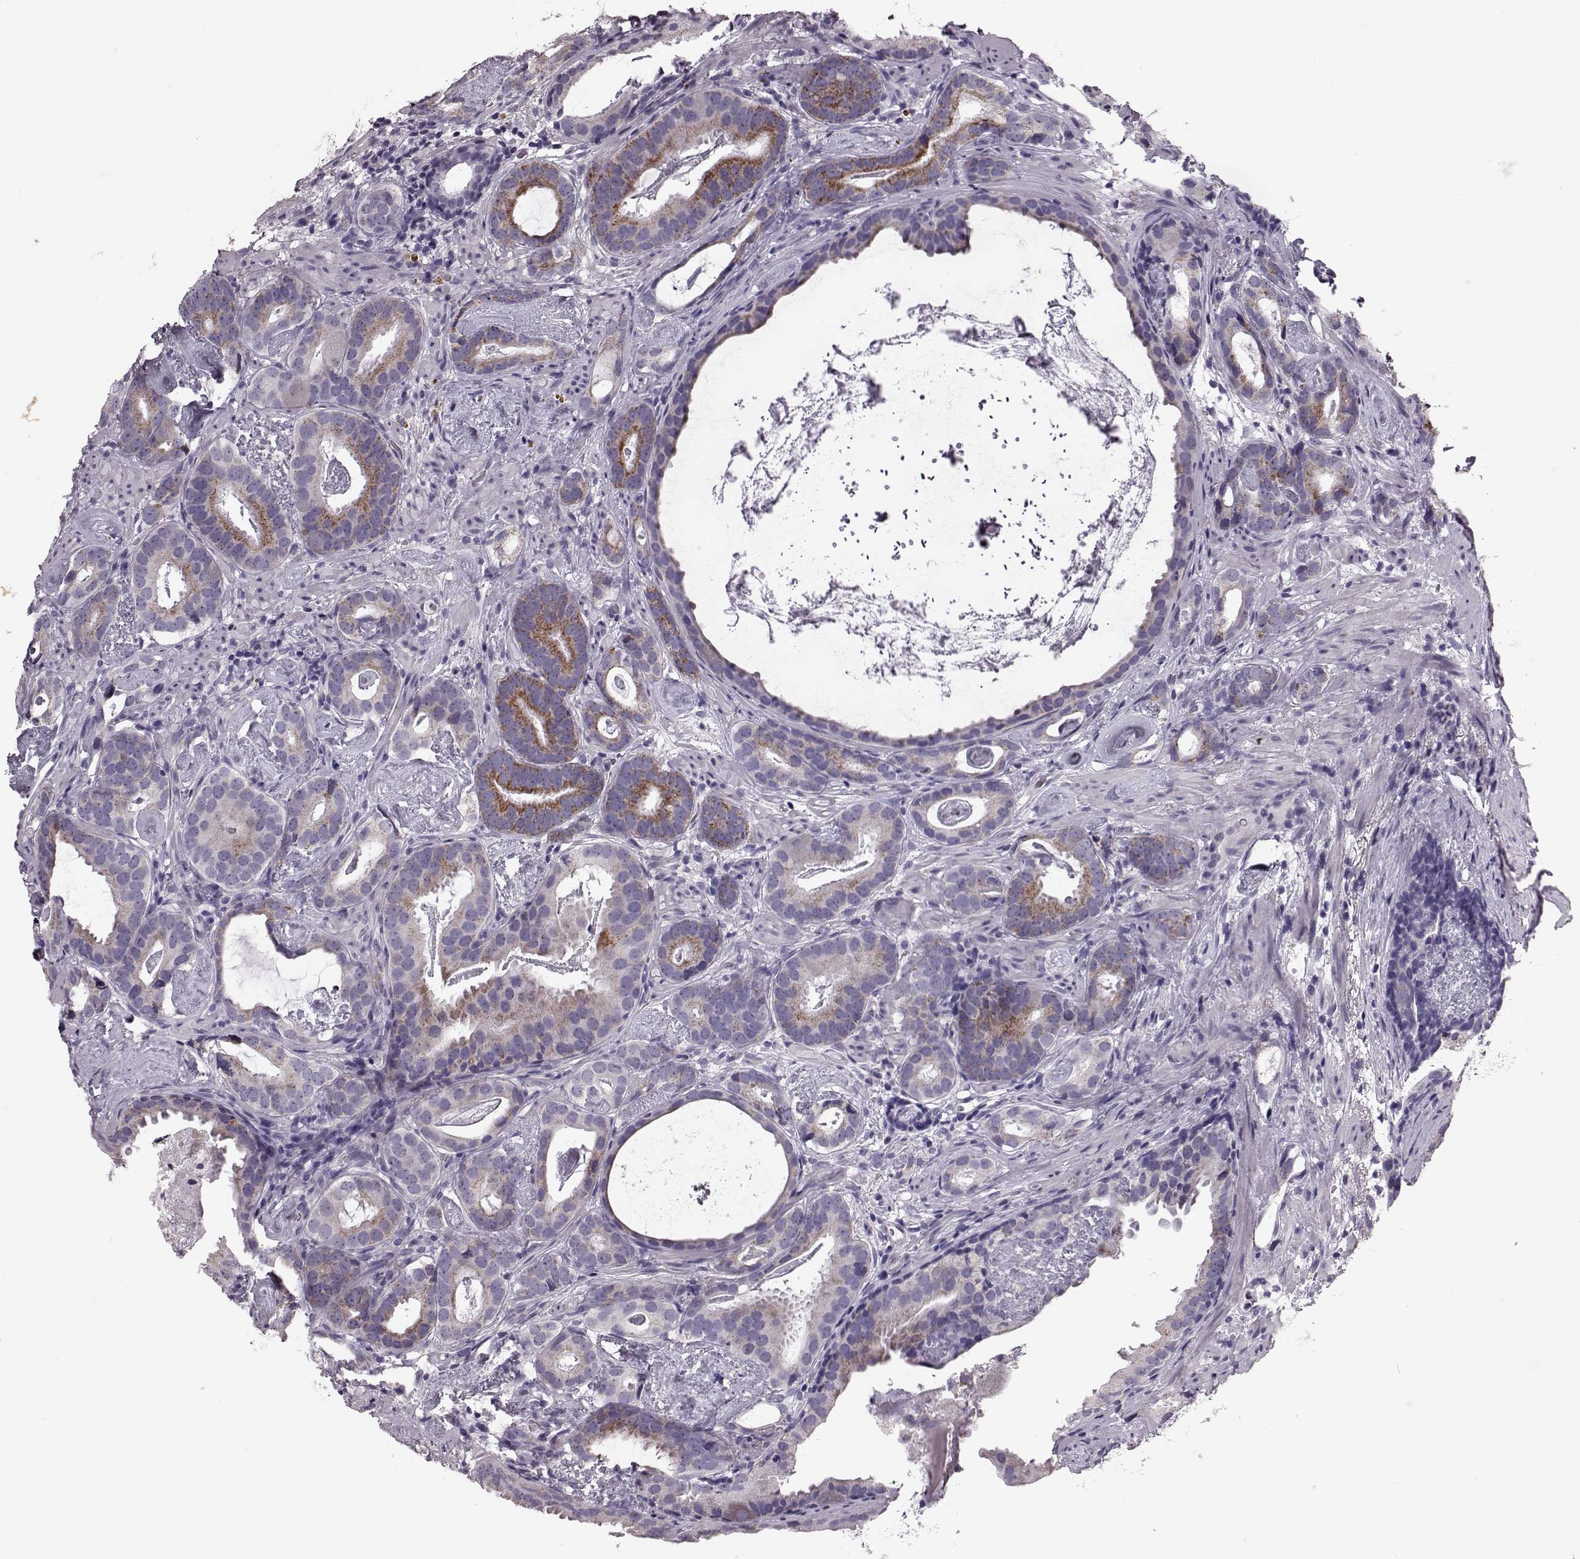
{"staining": {"intensity": "strong", "quantity": "25%-75%", "location": "cytoplasmic/membranous"}, "tissue": "prostate cancer", "cell_type": "Tumor cells", "image_type": "cancer", "snomed": [{"axis": "morphology", "description": "Adenocarcinoma, Low grade"}, {"axis": "topography", "description": "Prostate and seminal vesicle, NOS"}], "caption": "Immunohistochemistry (IHC) micrograph of neoplastic tissue: prostate cancer stained using immunohistochemistry (IHC) demonstrates high levels of strong protein expression localized specifically in the cytoplasmic/membranous of tumor cells, appearing as a cytoplasmic/membranous brown color.", "gene": "RIMS2", "patient": {"sex": "male", "age": 71}}